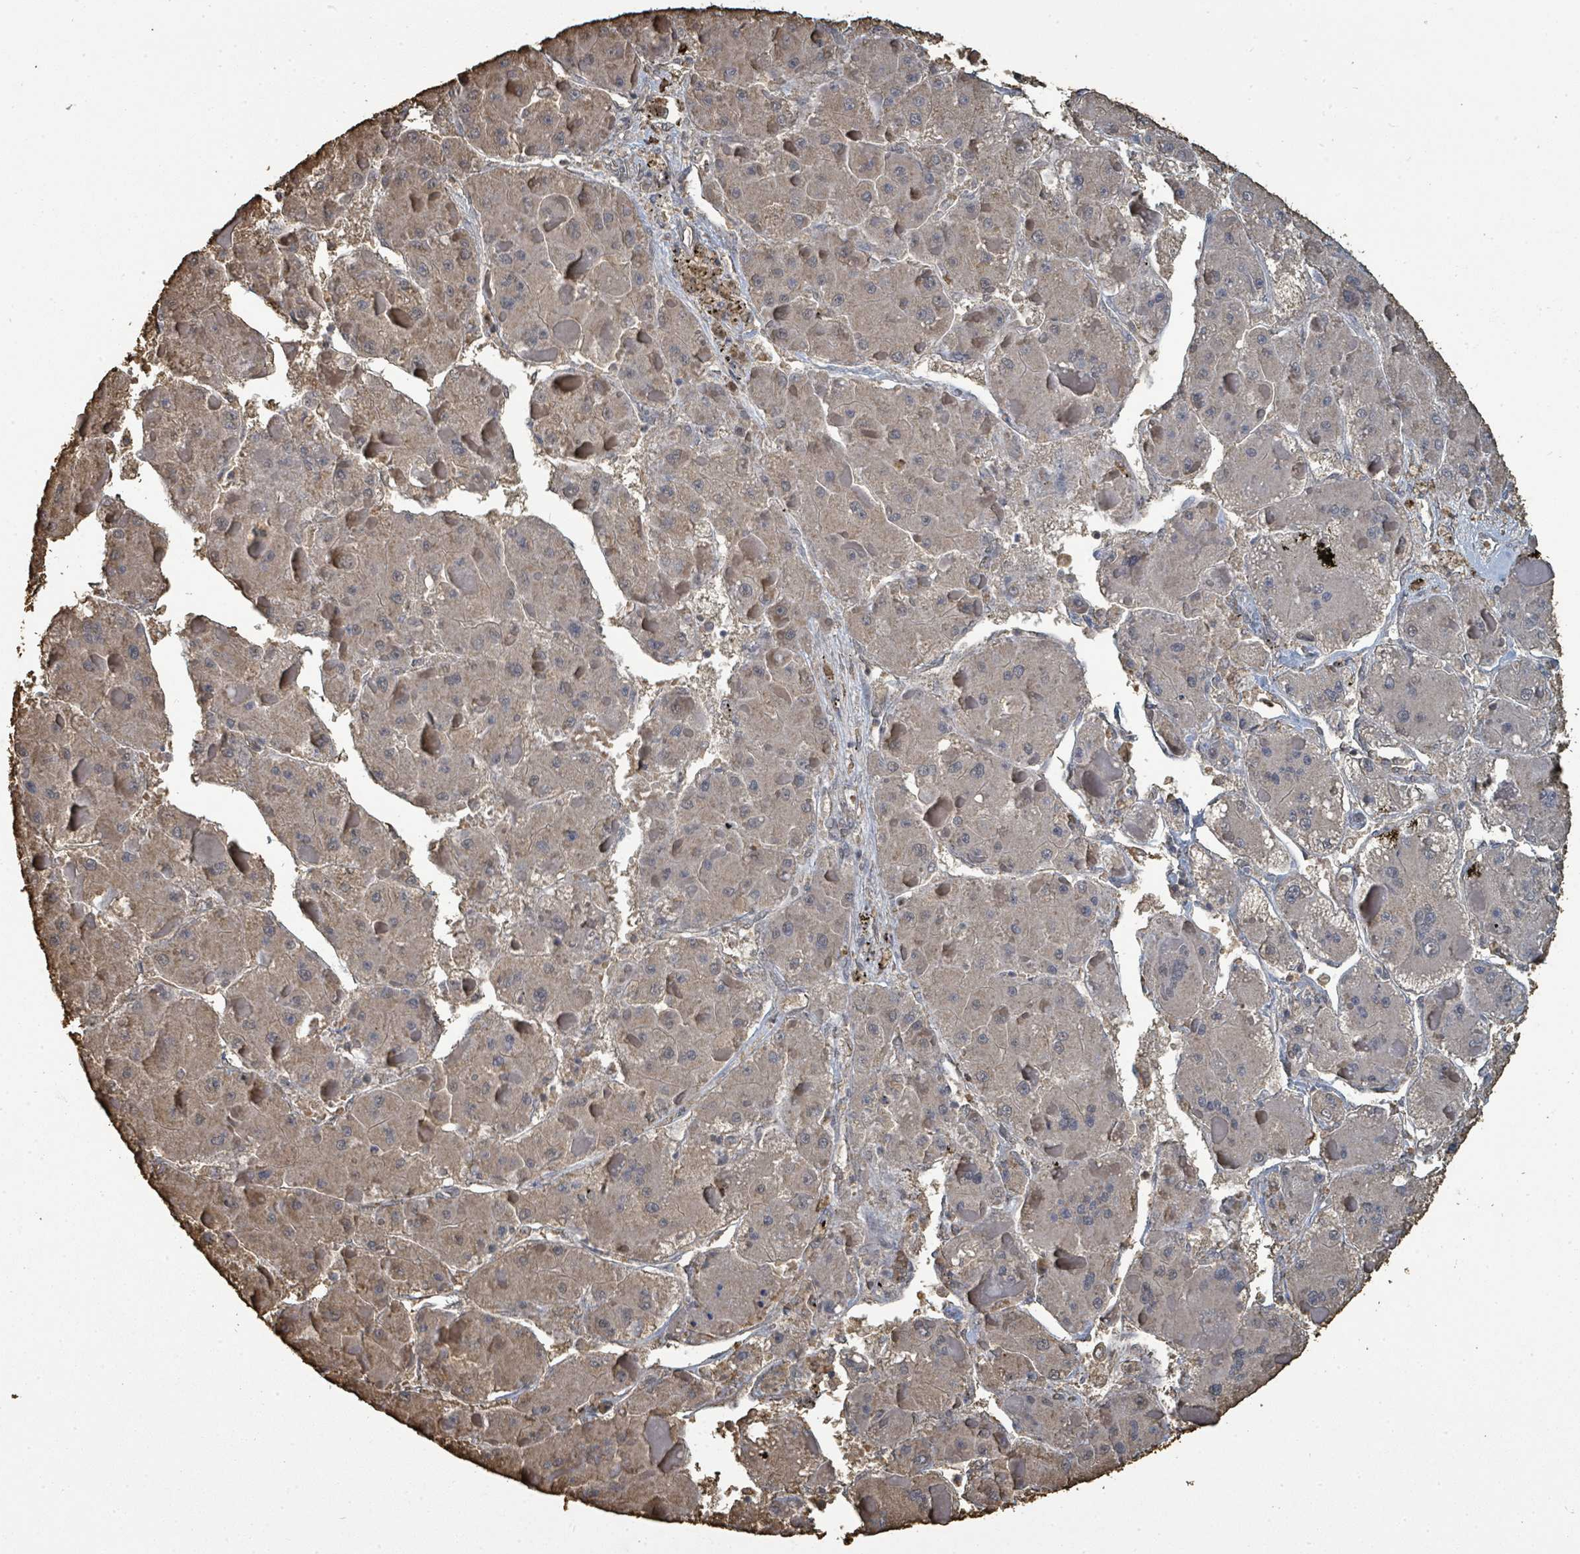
{"staining": {"intensity": "weak", "quantity": "25%-75%", "location": "cytoplasmic/membranous"}, "tissue": "liver cancer", "cell_type": "Tumor cells", "image_type": "cancer", "snomed": [{"axis": "morphology", "description": "Carcinoma, Hepatocellular, NOS"}, {"axis": "topography", "description": "Liver"}], "caption": "Tumor cells demonstrate low levels of weak cytoplasmic/membranous positivity in about 25%-75% of cells in liver cancer.", "gene": "C6orf52", "patient": {"sex": "female", "age": 73}}